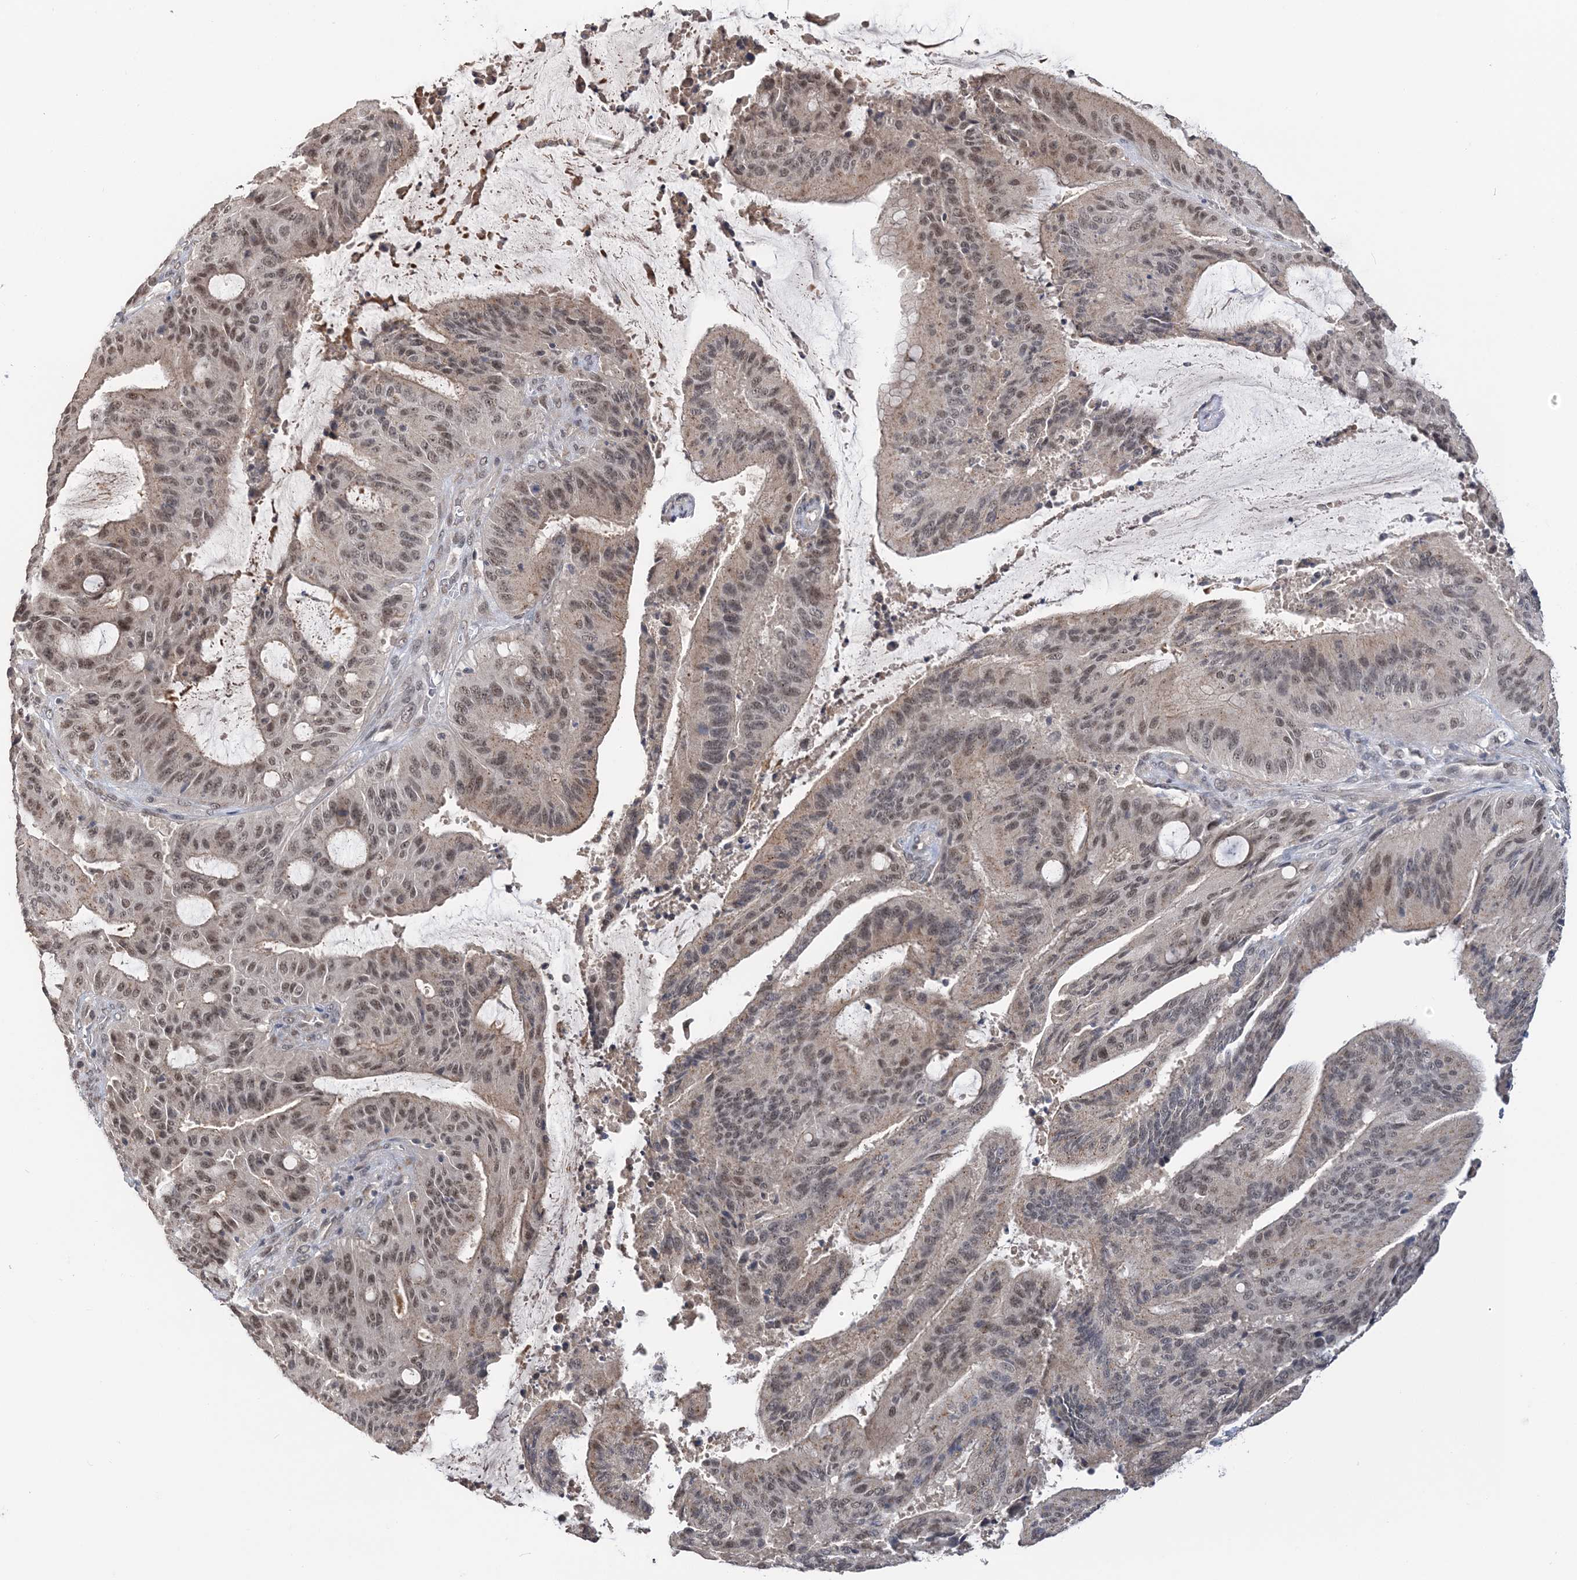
{"staining": {"intensity": "moderate", "quantity": "25%-75%", "location": "nuclear"}, "tissue": "liver cancer", "cell_type": "Tumor cells", "image_type": "cancer", "snomed": [{"axis": "morphology", "description": "Normal tissue, NOS"}, {"axis": "morphology", "description": "Cholangiocarcinoma"}, {"axis": "topography", "description": "Liver"}, {"axis": "topography", "description": "Peripheral nerve tissue"}], "caption": "Immunohistochemistry (IHC) (DAB) staining of human liver cholangiocarcinoma reveals moderate nuclear protein positivity in about 25%-75% of tumor cells.", "gene": "TSHZ2", "patient": {"sex": "female", "age": 73}}